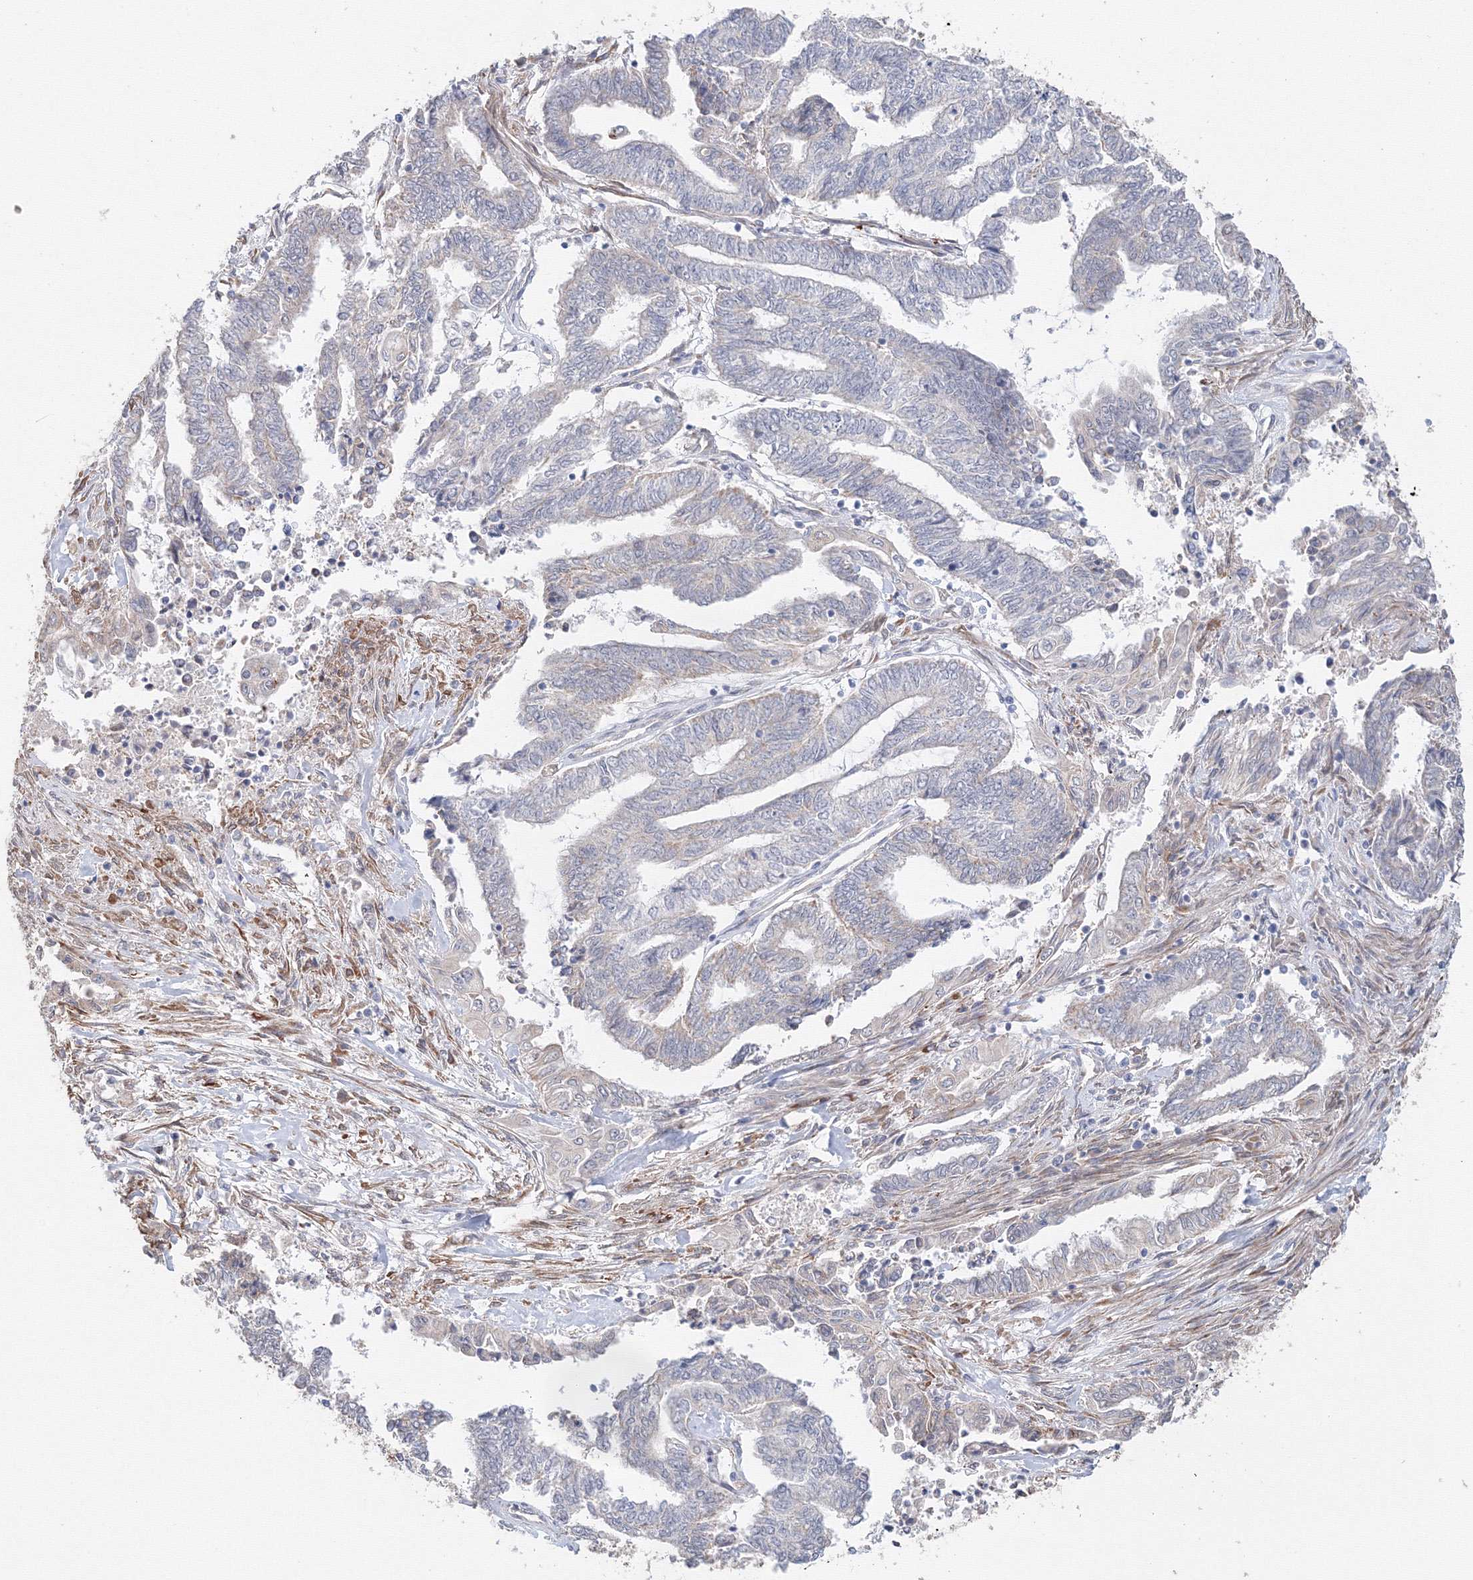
{"staining": {"intensity": "negative", "quantity": "none", "location": "none"}, "tissue": "endometrial cancer", "cell_type": "Tumor cells", "image_type": "cancer", "snomed": [{"axis": "morphology", "description": "Adenocarcinoma, NOS"}, {"axis": "topography", "description": "Uterus"}, {"axis": "topography", "description": "Endometrium"}], "caption": "Tumor cells are negative for brown protein staining in endometrial cancer (adenocarcinoma).", "gene": "DHRS12", "patient": {"sex": "female", "age": 70}}